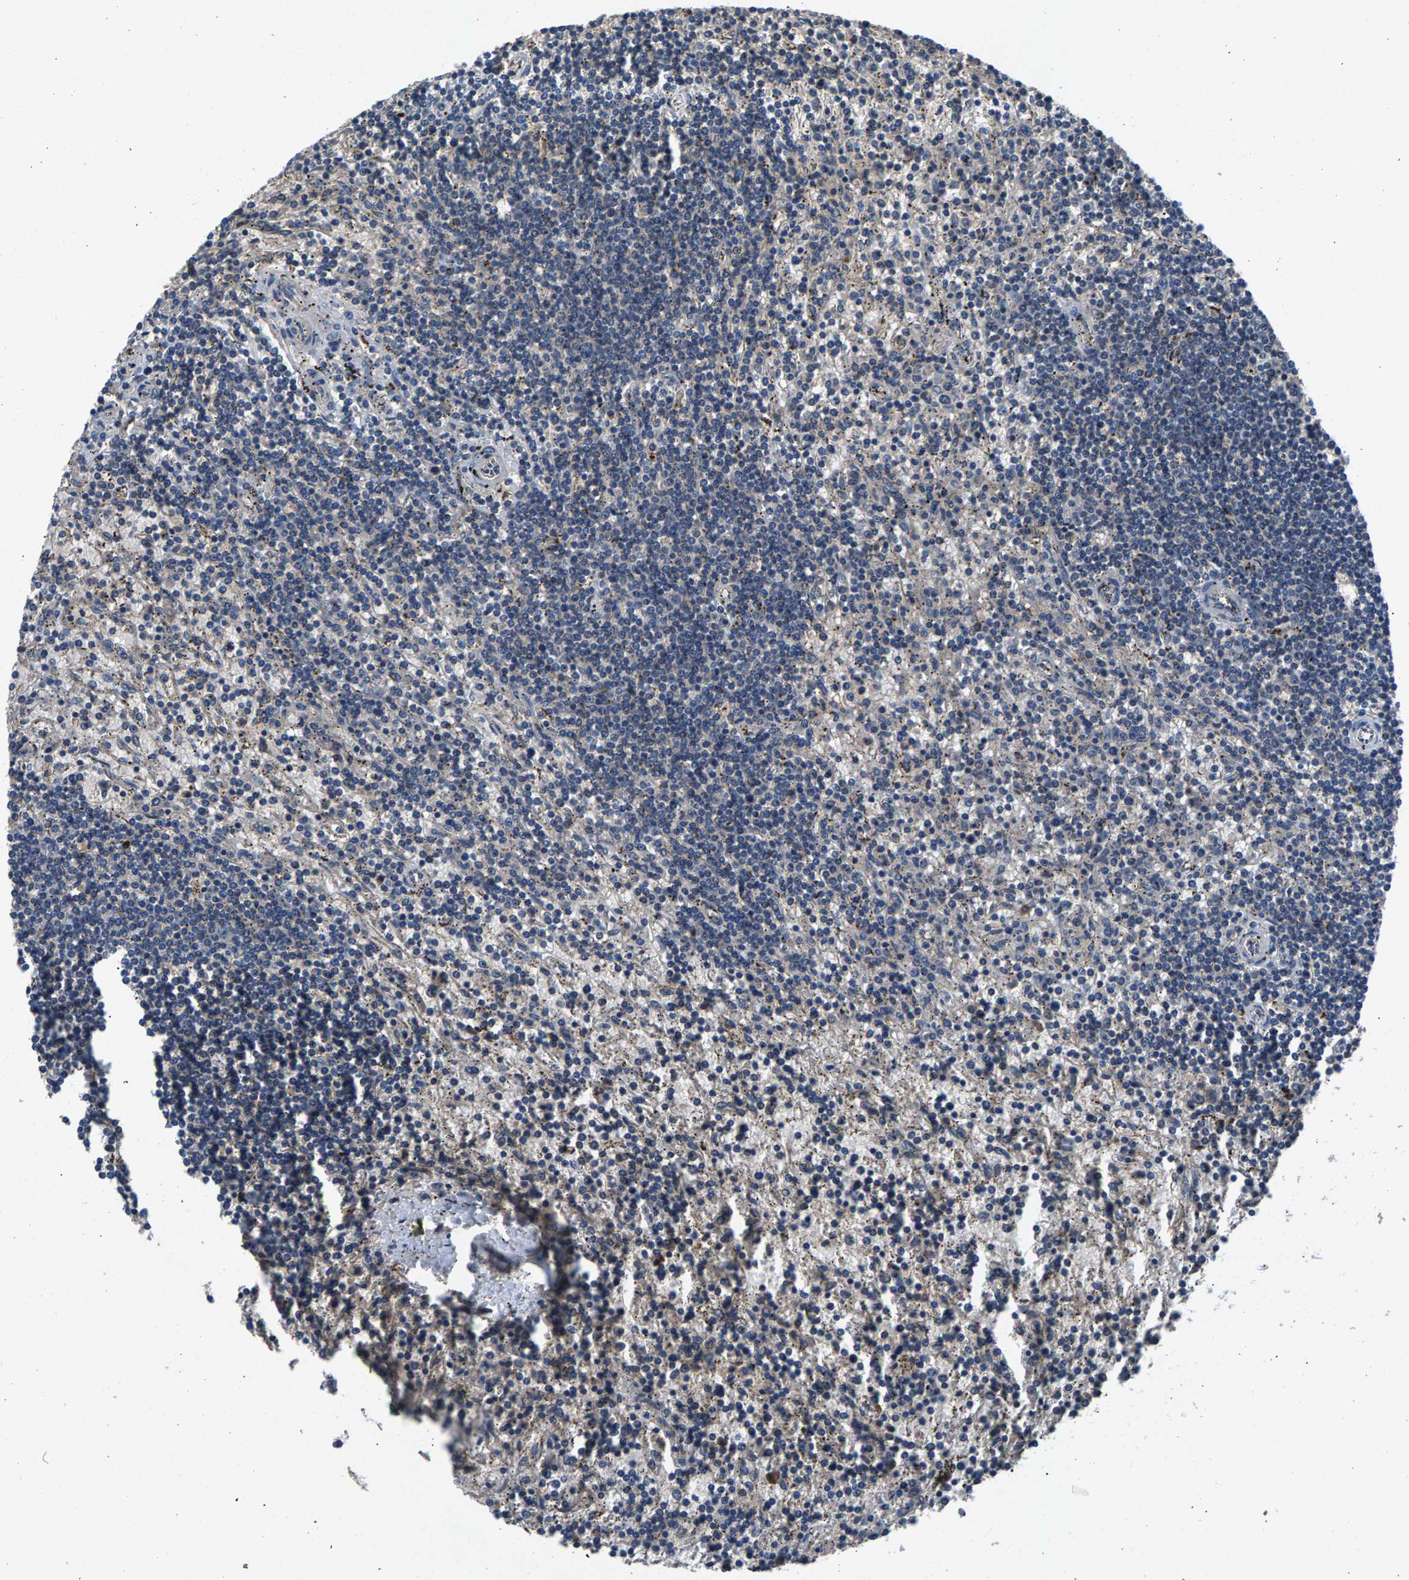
{"staining": {"intensity": "negative", "quantity": "none", "location": "none"}, "tissue": "lymphoma", "cell_type": "Tumor cells", "image_type": "cancer", "snomed": [{"axis": "morphology", "description": "Malignant lymphoma, non-Hodgkin's type, Low grade"}, {"axis": "topography", "description": "Spleen"}], "caption": "Tumor cells are negative for protein expression in human low-grade malignant lymphoma, non-Hodgkin's type. (DAB (3,3'-diaminobenzidine) IHC, high magnification).", "gene": "PRXL2C", "patient": {"sex": "male", "age": 76}}